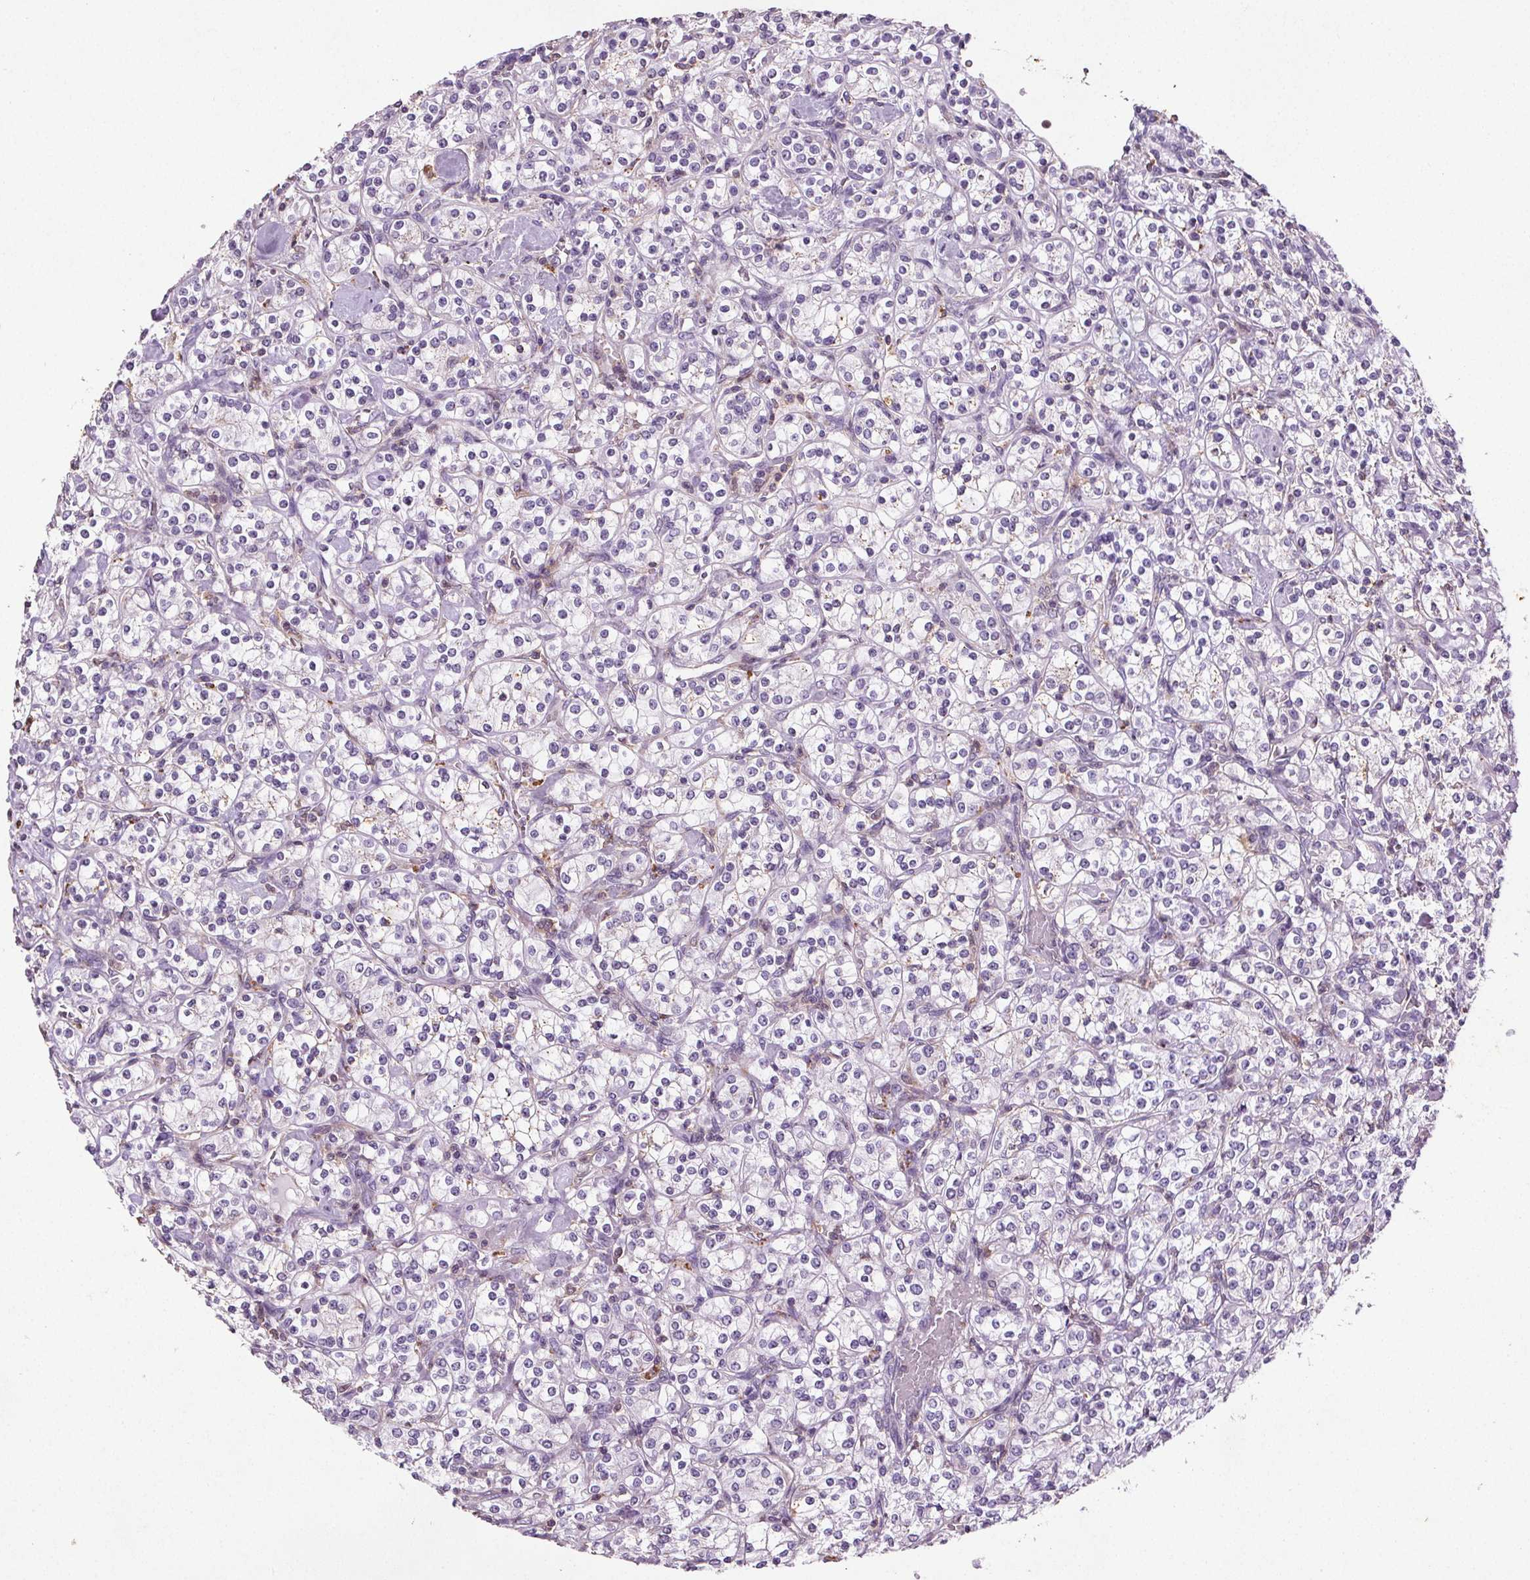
{"staining": {"intensity": "negative", "quantity": "none", "location": "none"}, "tissue": "renal cancer", "cell_type": "Tumor cells", "image_type": "cancer", "snomed": [{"axis": "morphology", "description": "Adenocarcinoma, NOS"}, {"axis": "topography", "description": "Kidney"}], "caption": "Immunohistochemical staining of adenocarcinoma (renal) displays no significant expression in tumor cells. (Brightfield microscopy of DAB immunohistochemistry (IHC) at high magnification).", "gene": "C19orf84", "patient": {"sex": "male", "age": 77}}